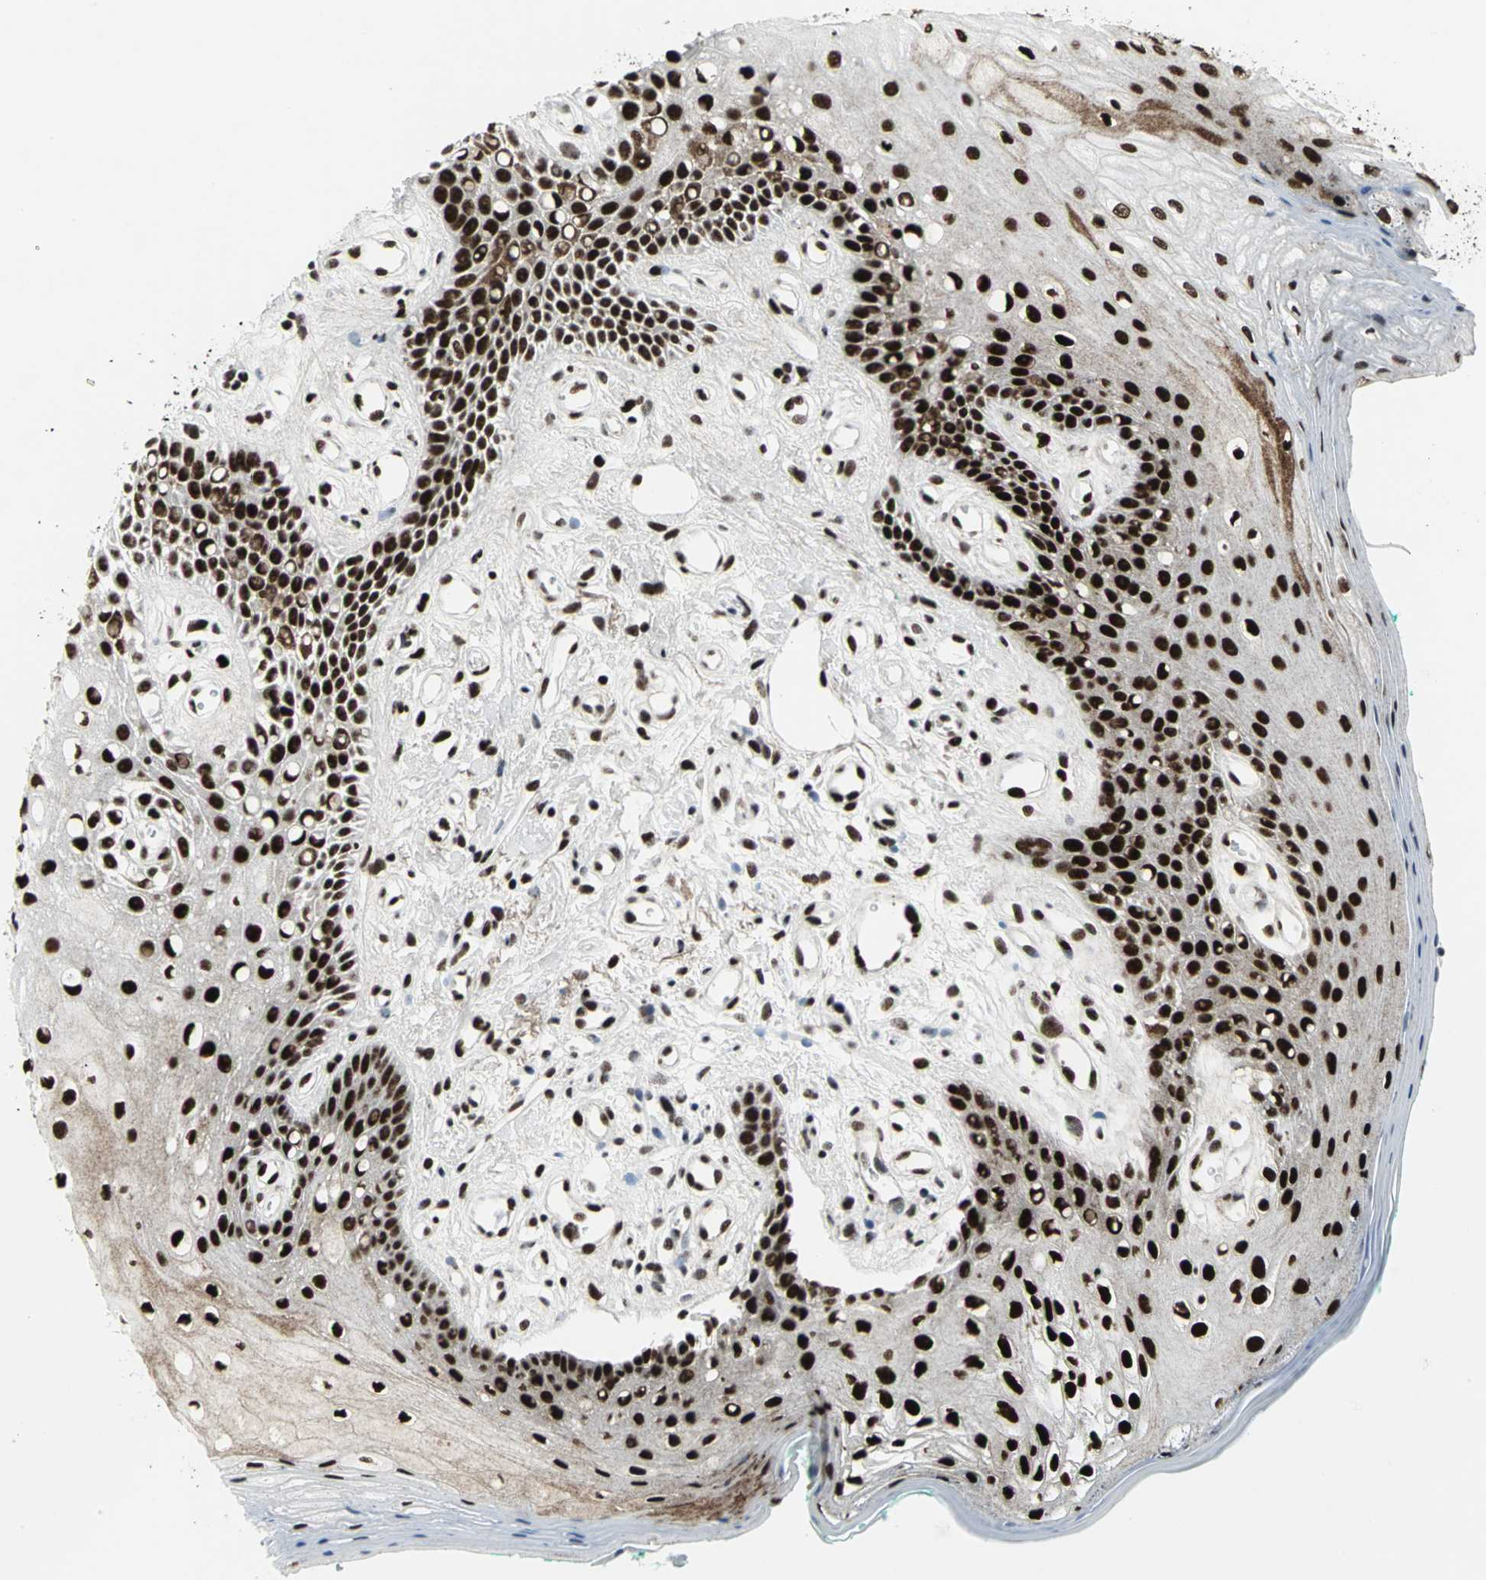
{"staining": {"intensity": "strong", "quantity": ">75%", "location": "nuclear"}, "tissue": "oral mucosa", "cell_type": "Squamous epithelial cells", "image_type": "normal", "snomed": [{"axis": "morphology", "description": "Normal tissue, NOS"}, {"axis": "morphology", "description": "Squamous cell carcinoma, NOS"}, {"axis": "topography", "description": "Skeletal muscle"}, {"axis": "topography", "description": "Oral tissue"}, {"axis": "topography", "description": "Head-Neck"}], "caption": "High-power microscopy captured an immunohistochemistry micrograph of normal oral mucosa, revealing strong nuclear positivity in about >75% of squamous epithelial cells.", "gene": "SMARCA4", "patient": {"sex": "female", "age": 84}}